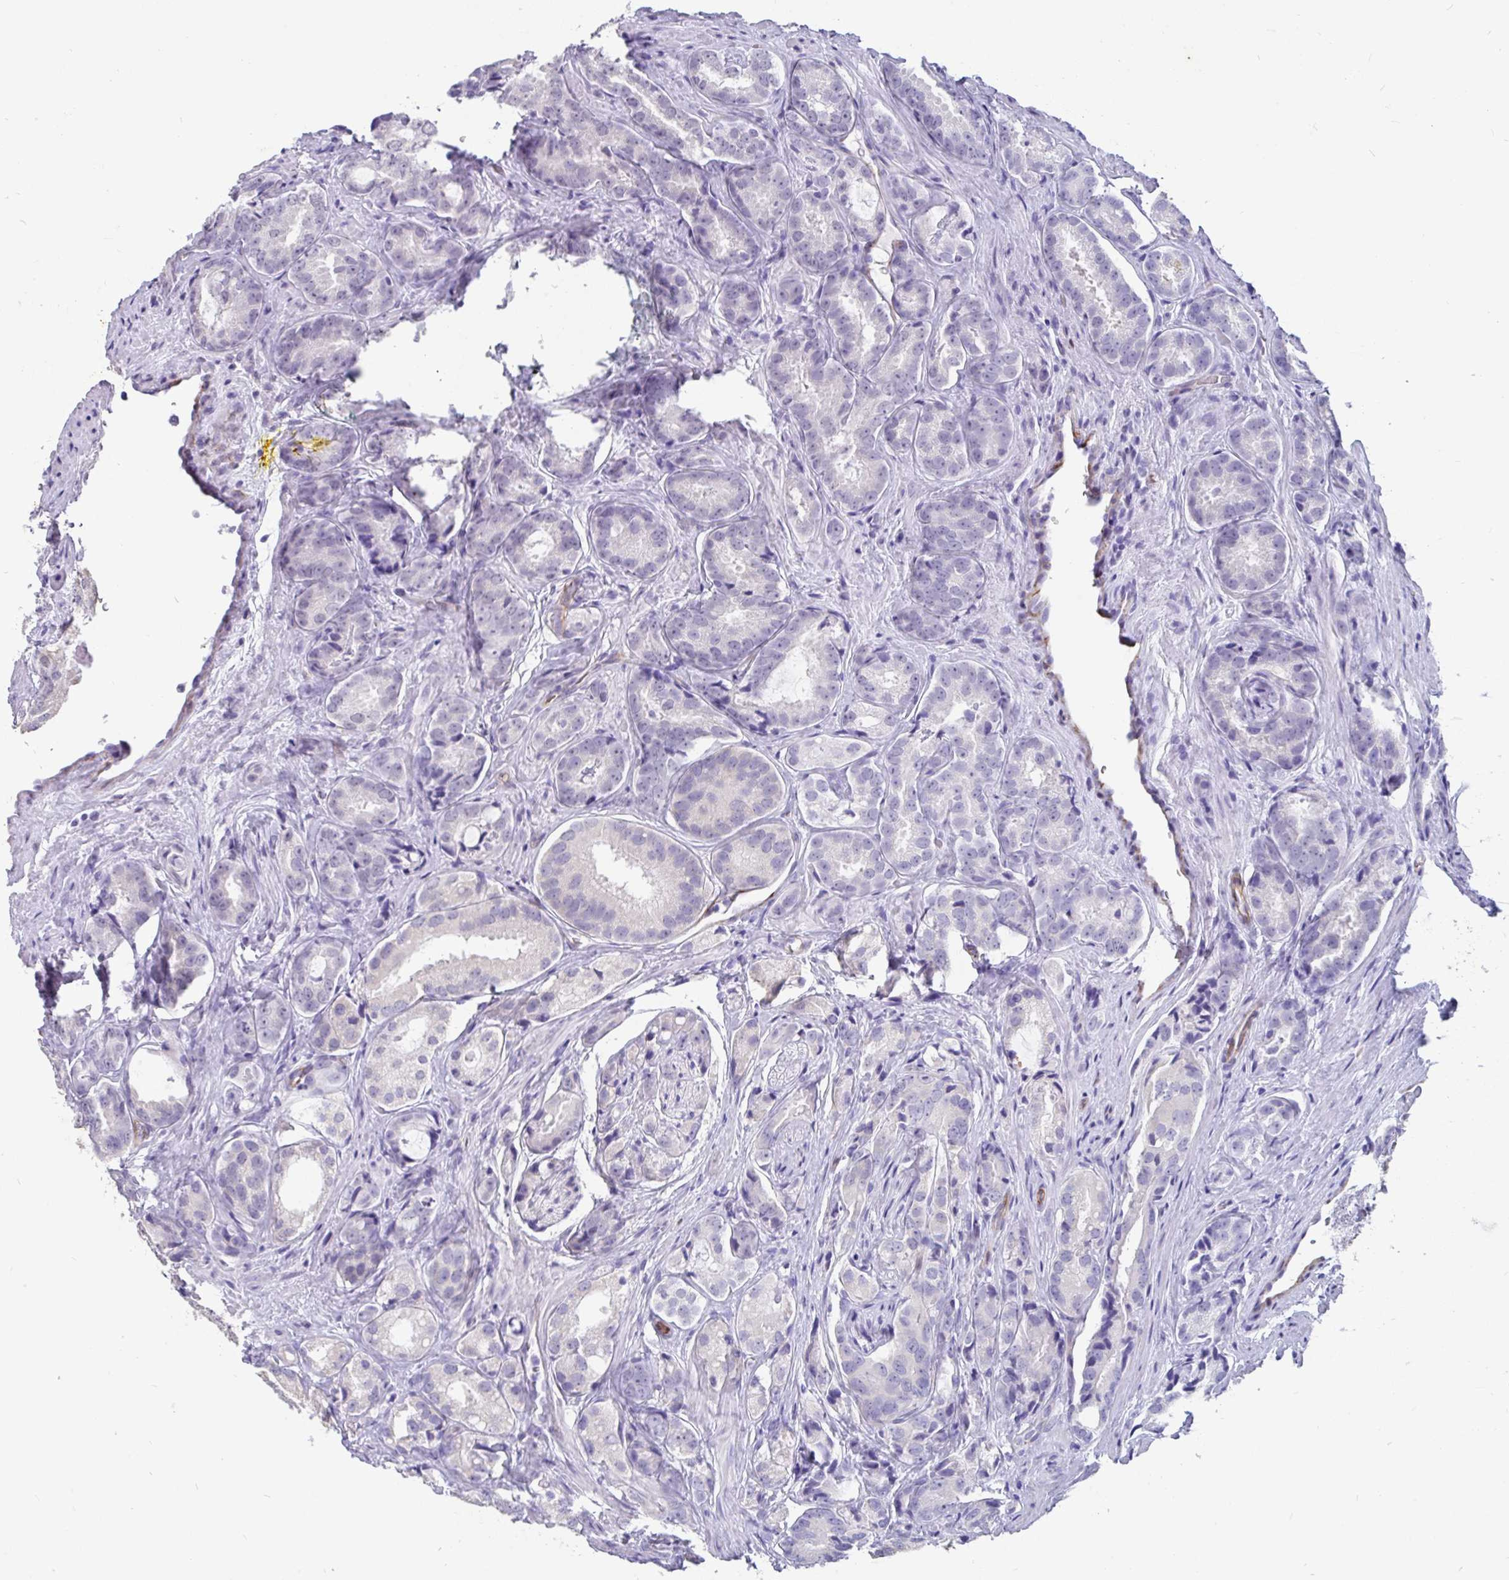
{"staining": {"intensity": "negative", "quantity": "none", "location": "none"}, "tissue": "prostate cancer", "cell_type": "Tumor cells", "image_type": "cancer", "snomed": [{"axis": "morphology", "description": "Adenocarcinoma, High grade"}, {"axis": "topography", "description": "Prostate"}], "caption": "Protein analysis of prostate cancer (high-grade adenocarcinoma) shows no significant positivity in tumor cells. (Stains: DAB IHC with hematoxylin counter stain, Microscopy: brightfield microscopy at high magnification).", "gene": "EML5", "patient": {"sex": "male", "age": 71}}